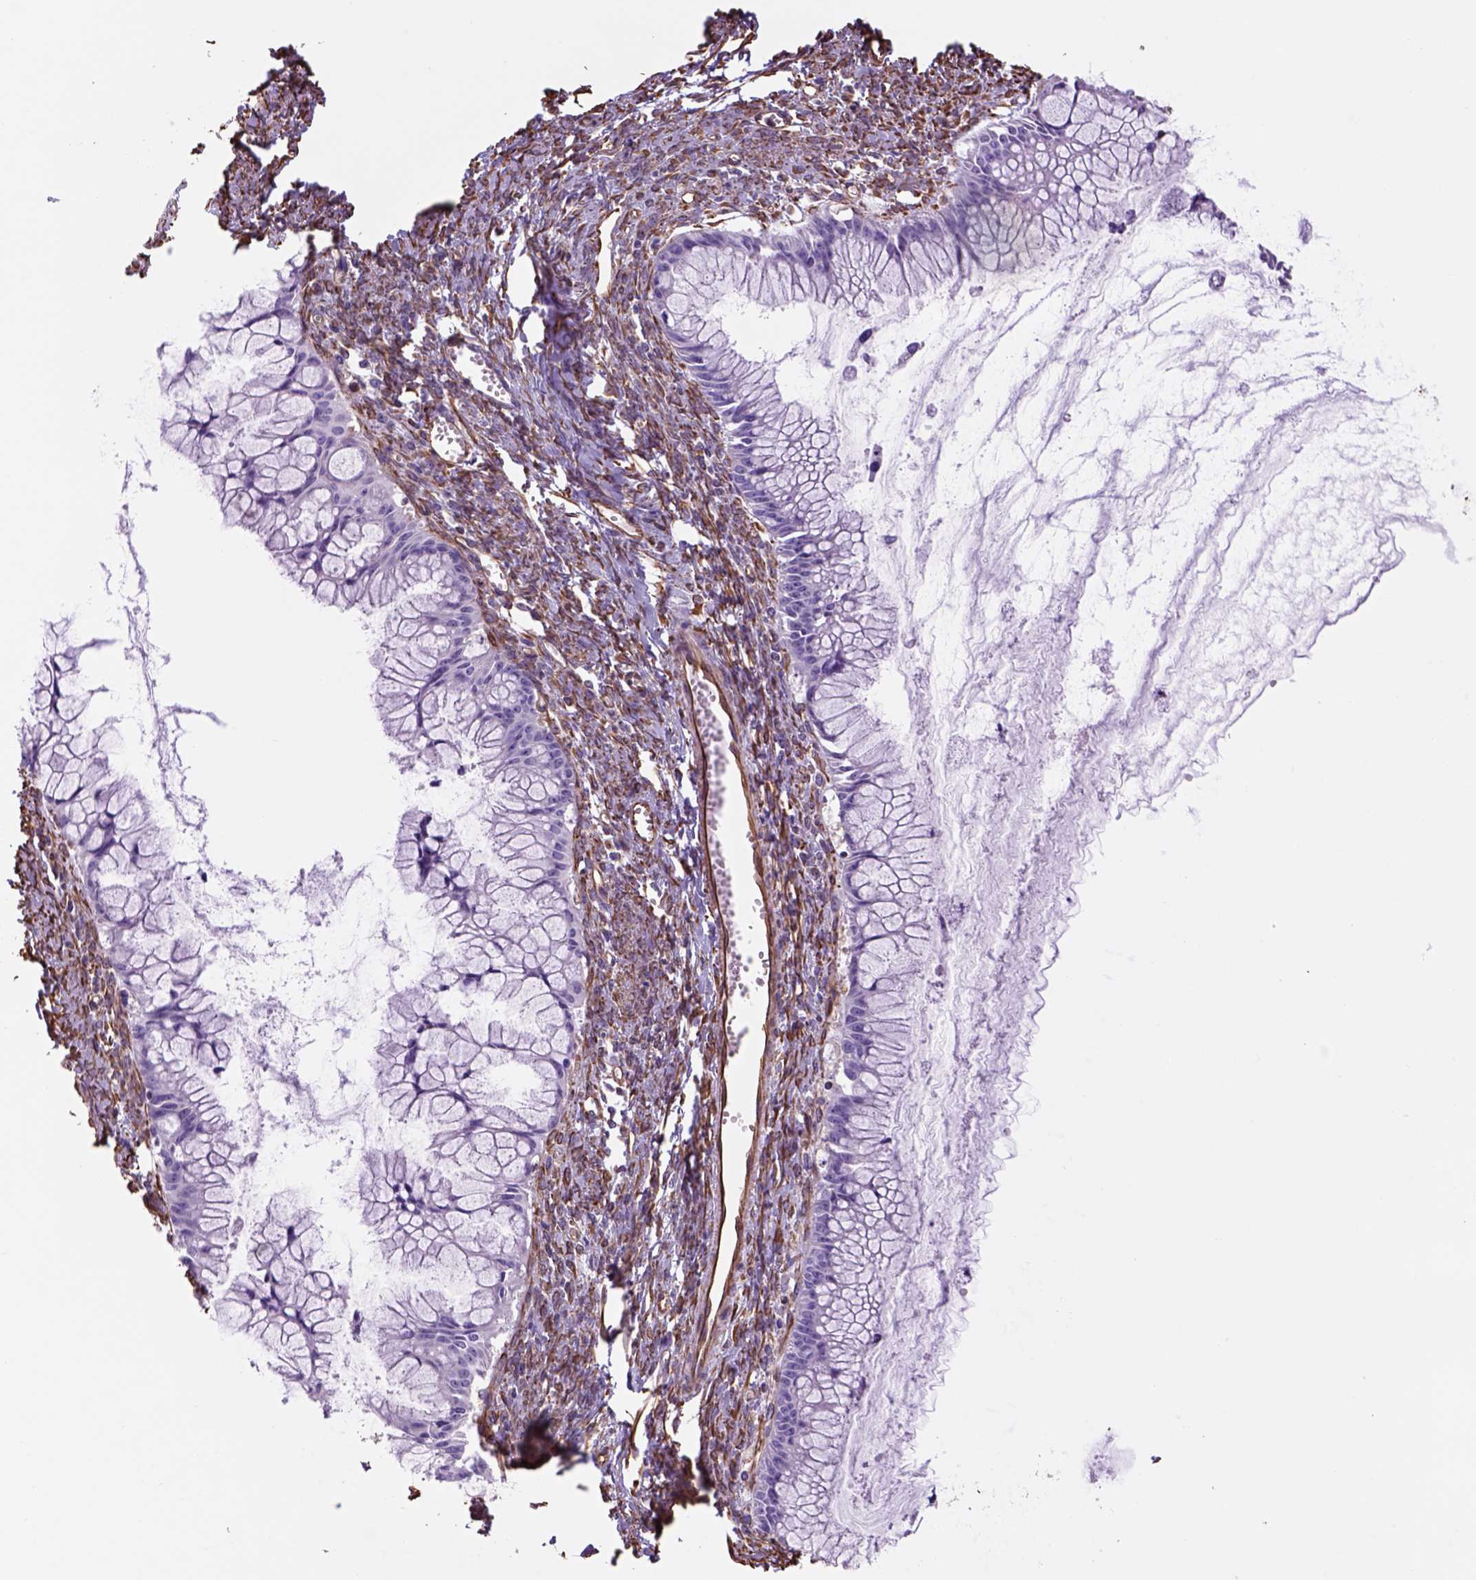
{"staining": {"intensity": "negative", "quantity": "none", "location": "none"}, "tissue": "ovarian cancer", "cell_type": "Tumor cells", "image_type": "cancer", "snomed": [{"axis": "morphology", "description": "Cystadenocarcinoma, mucinous, NOS"}, {"axis": "topography", "description": "Ovary"}], "caption": "Protein analysis of mucinous cystadenocarcinoma (ovarian) shows no significant positivity in tumor cells.", "gene": "ZZZ3", "patient": {"sex": "female", "age": 41}}